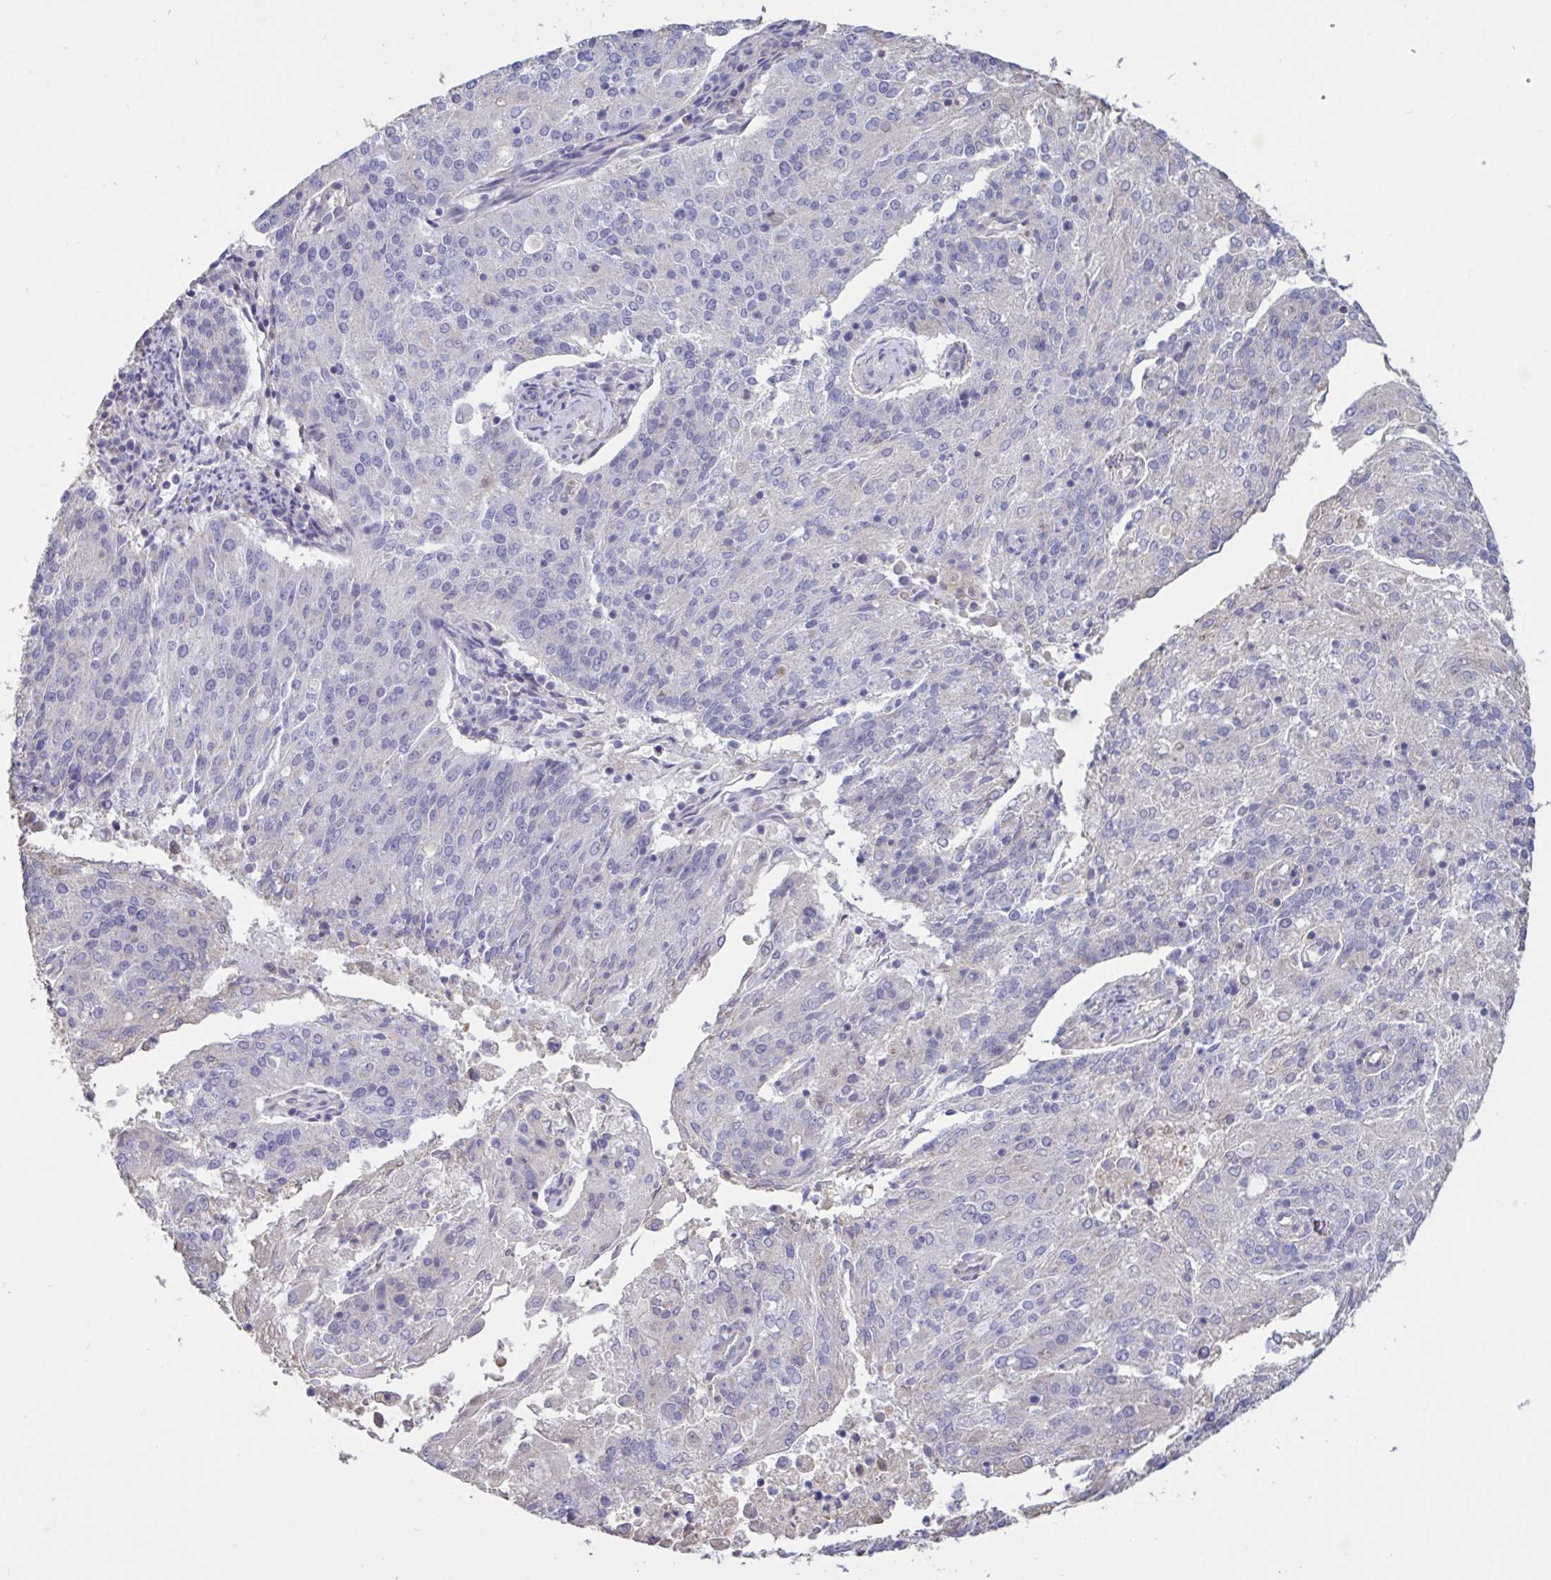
{"staining": {"intensity": "negative", "quantity": "none", "location": "none"}, "tissue": "endometrial cancer", "cell_type": "Tumor cells", "image_type": "cancer", "snomed": [{"axis": "morphology", "description": "Adenocarcinoma, NOS"}, {"axis": "topography", "description": "Endometrium"}], "caption": "Tumor cells show no significant staining in adenocarcinoma (endometrial).", "gene": "DDX39A", "patient": {"sex": "female", "age": 82}}